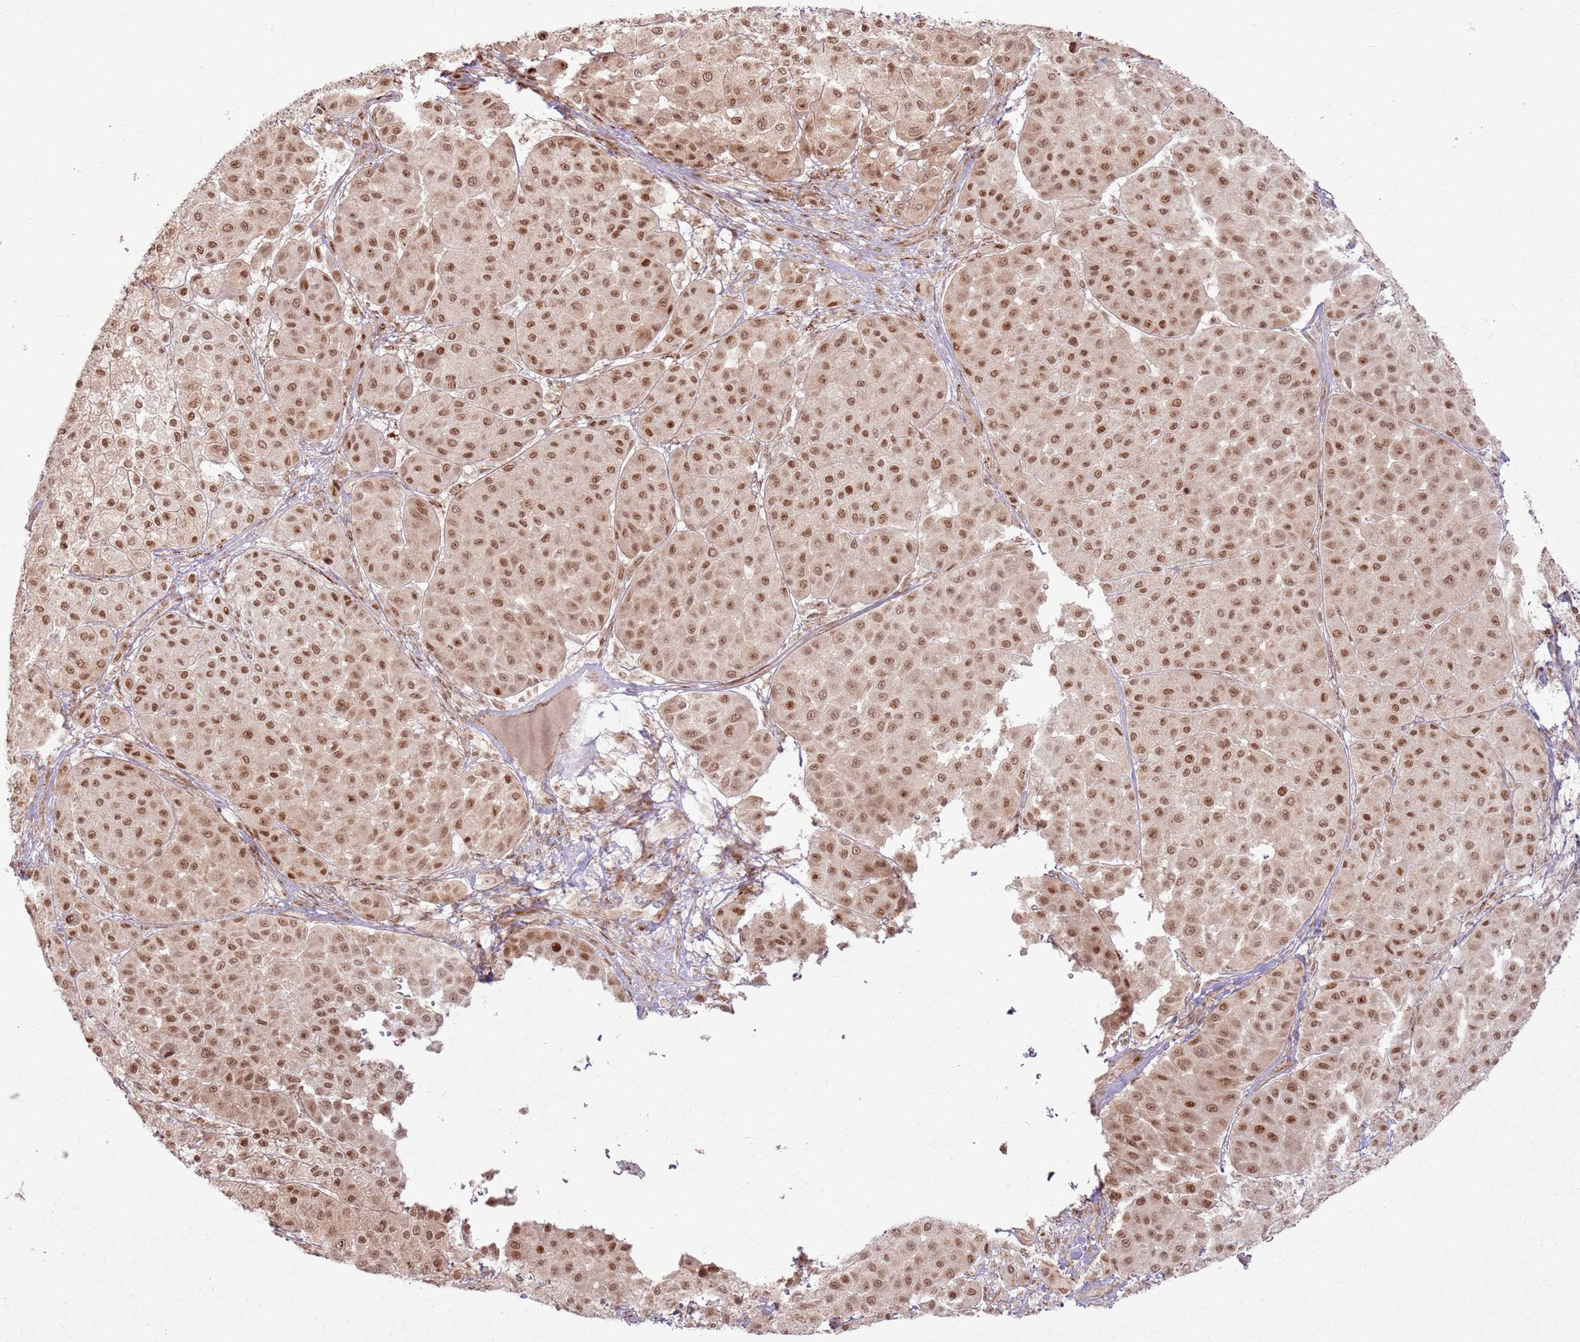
{"staining": {"intensity": "moderate", "quantity": ">75%", "location": "nuclear"}, "tissue": "melanoma", "cell_type": "Tumor cells", "image_type": "cancer", "snomed": [{"axis": "morphology", "description": "Malignant melanoma, Metastatic site"}, {"axis": "topography", "description": "Smooth muscle"}], "caption": "Immunohistochemistry histopathology image of neoplastic tissue: human malignant melanoma (metastatic site) stained using IHC demonstrates medium levels of moderate protein expression localized specifically in the nuclear of tumor cells, appearing as a nuclear brown color.", "gene": "KLHL36", "patient": {"sex": "male", "age": 41}}